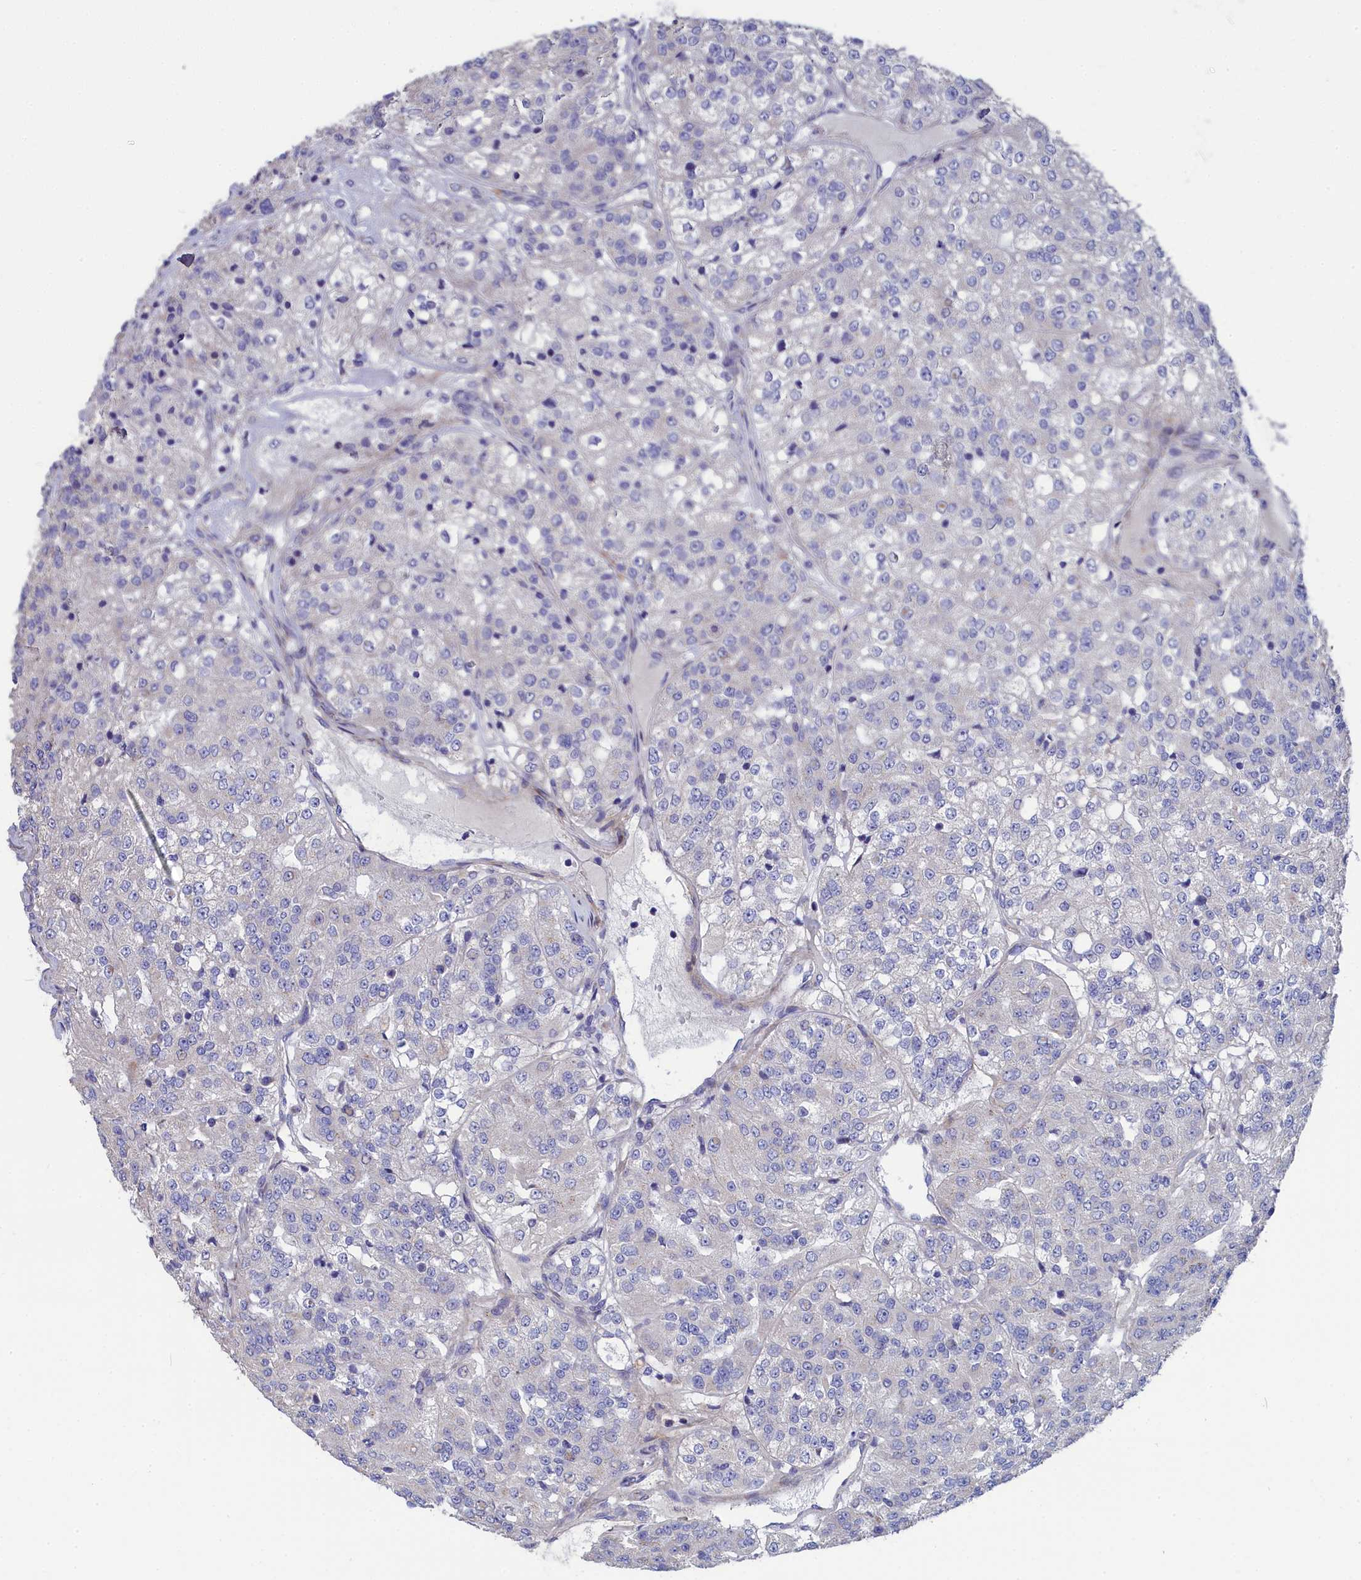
{"staining": {"intensity": "negative", "quantity": "none", "location": "none"}, "tissue": "renal cancer", "cell_type": "Tumor cells", "image_type": "cancer", "snomed": [{"axis": "morphology", "description": "Adenocarcinoma, NOS"}, {"axis": "topography", "description": "Kidney"}], "caption": "IHC photomicrograph of adenocarcinoma (renal) stained for a protein (brown), which exhibits no expression in tumor cells.", "gene": "TUBGCP4", "patient": {"sex": "female", "age": 63}}